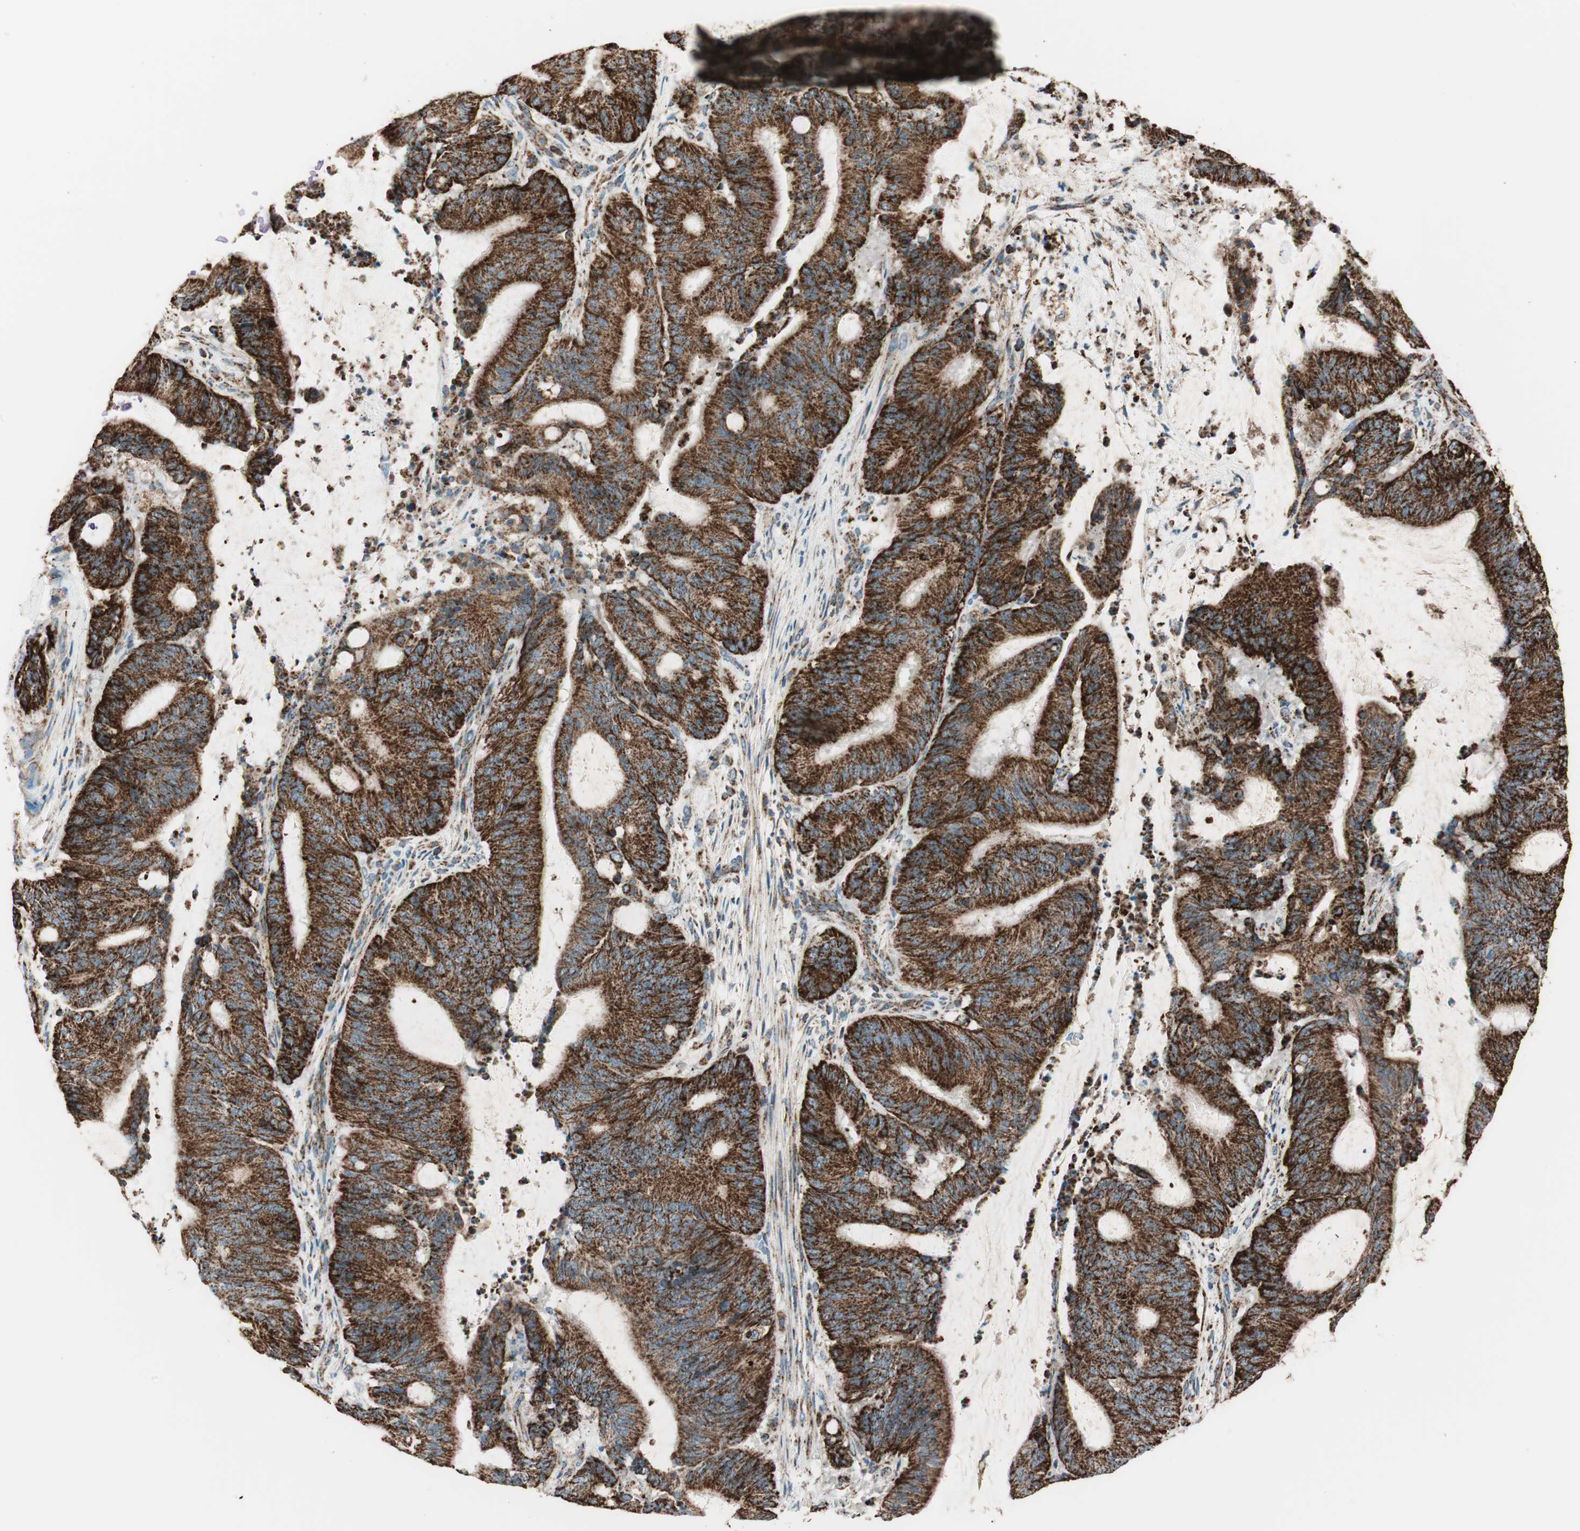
{"staining": {"intensity": "strong", "quantity": ">75%", "location": "cytoplasmic/membranous"}, "tissue": "liver cancer", "cell_type": "Tumor cells", "image_type": "cancer", "snomed": [{"axis": "morphology", "description": "Cholangiocarcinoma"}, {"axis": "topography", "description": "Liver"}], "caption": "A histopathology image of human liver cholangiocarcinoma stained for a protein shows strong cytoplasmic/membranous brown staining in tumor cells. The staining was performed using DAB to visualize the protein expression in brown, while the nuclei were stained in blue with hematoxylin (Magnification: 20x).", "gene": "TOMM22", "patient": {"sex": "female", "age": 73}}